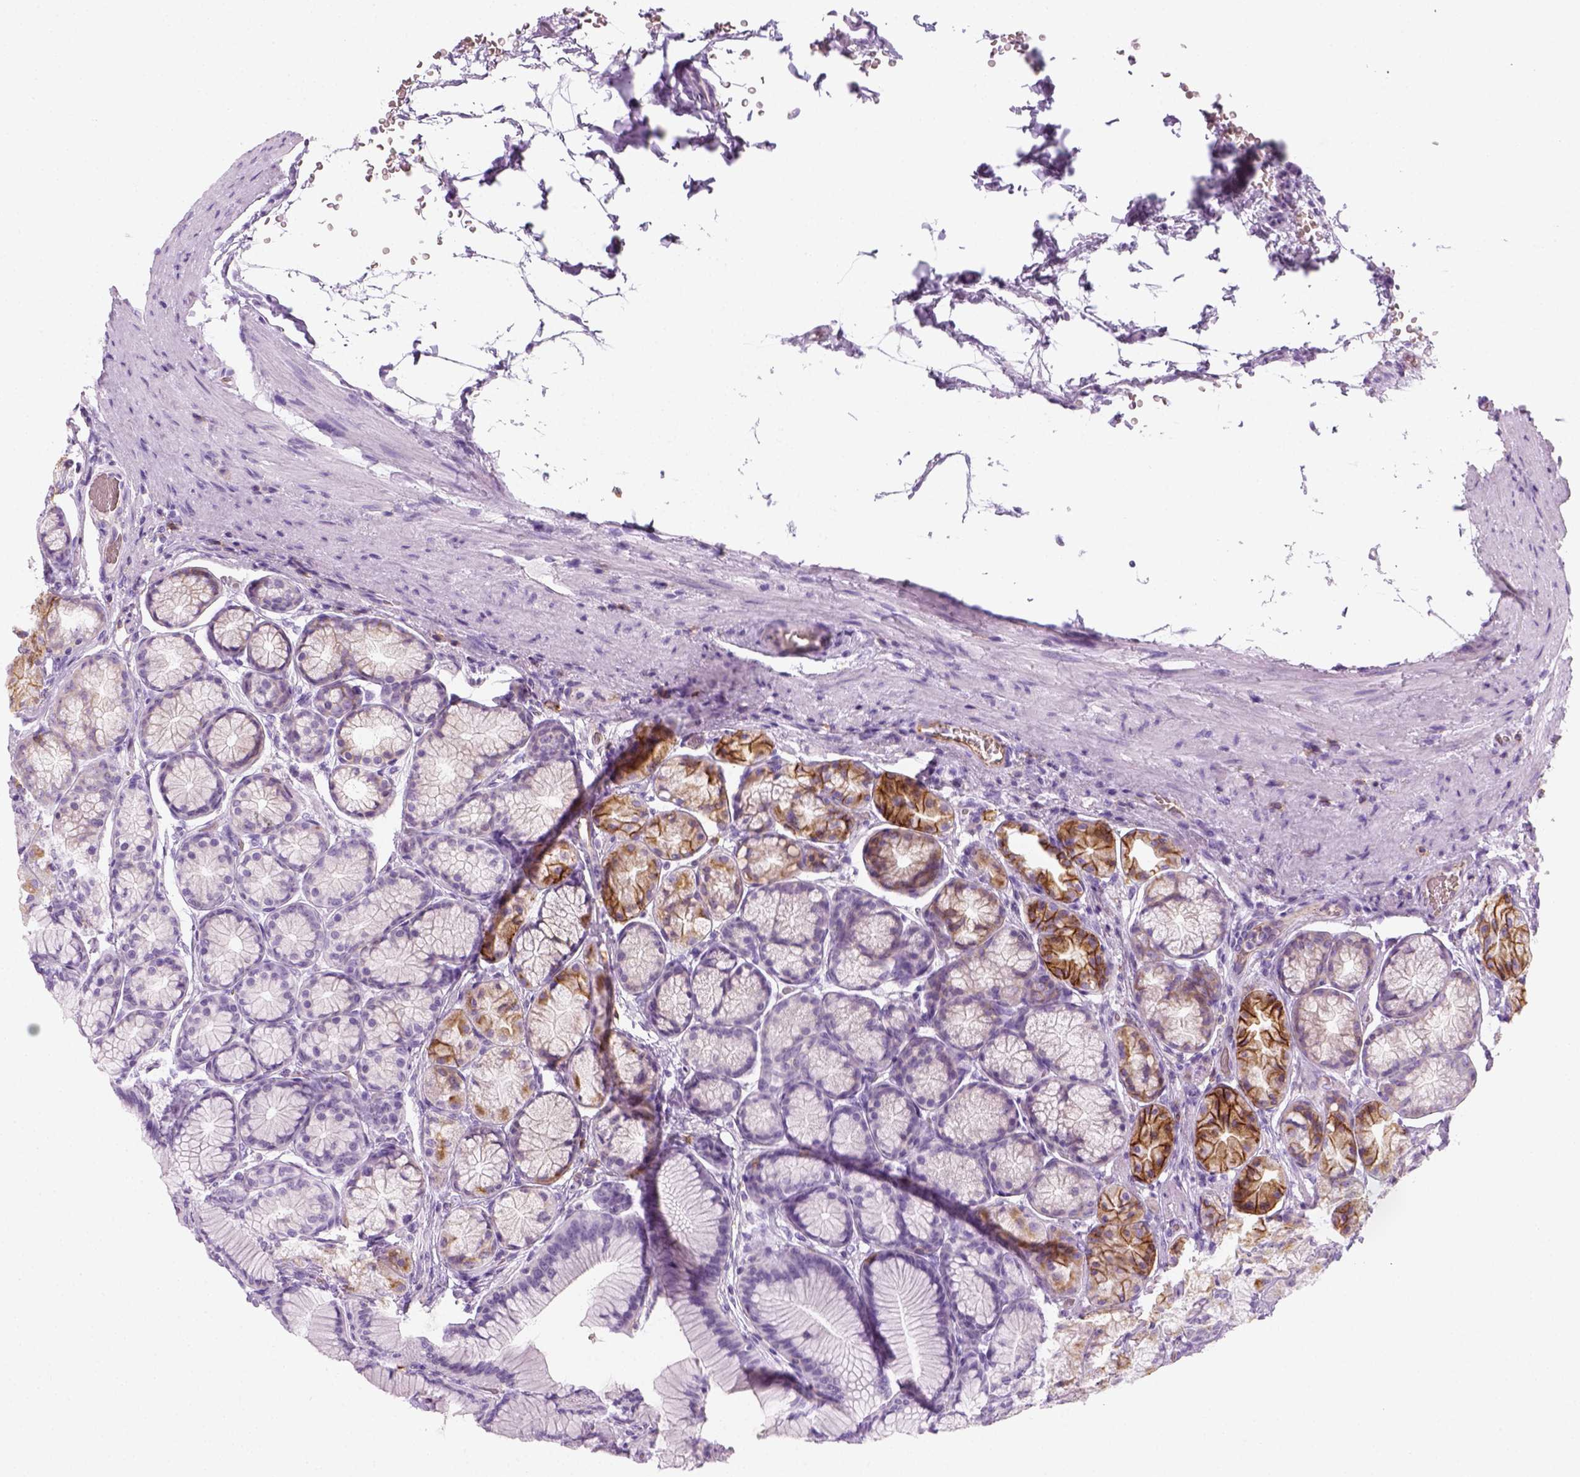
{"staining": {"intensity": "strong", "quantity": "25%-75%", "location": "cytoplasmic/membranous"}, "tissue": "stomach", "cell_type": "Glandular cells", "image_type": "normal", "snomed": [{"axis": "morphology", "description": "Normal tissue, NOS"}, {"axis": "morphology", "description": "Adenocarcinoma, NOS"}, {"axis": "morphology", "description": "Adenocarcinoma, High grade"}, {"axis": "topography", "description": "Stomach, upper"}, {"axis": "topography", "description": "Stomach"}], "caption": "The immunohistochemical stain labels strong cytoplasmic/membranous positivity in glandular cells of unremarkable stomach.", "gene": "AQP3", "patient": {"sex": "female", "age": 65}}